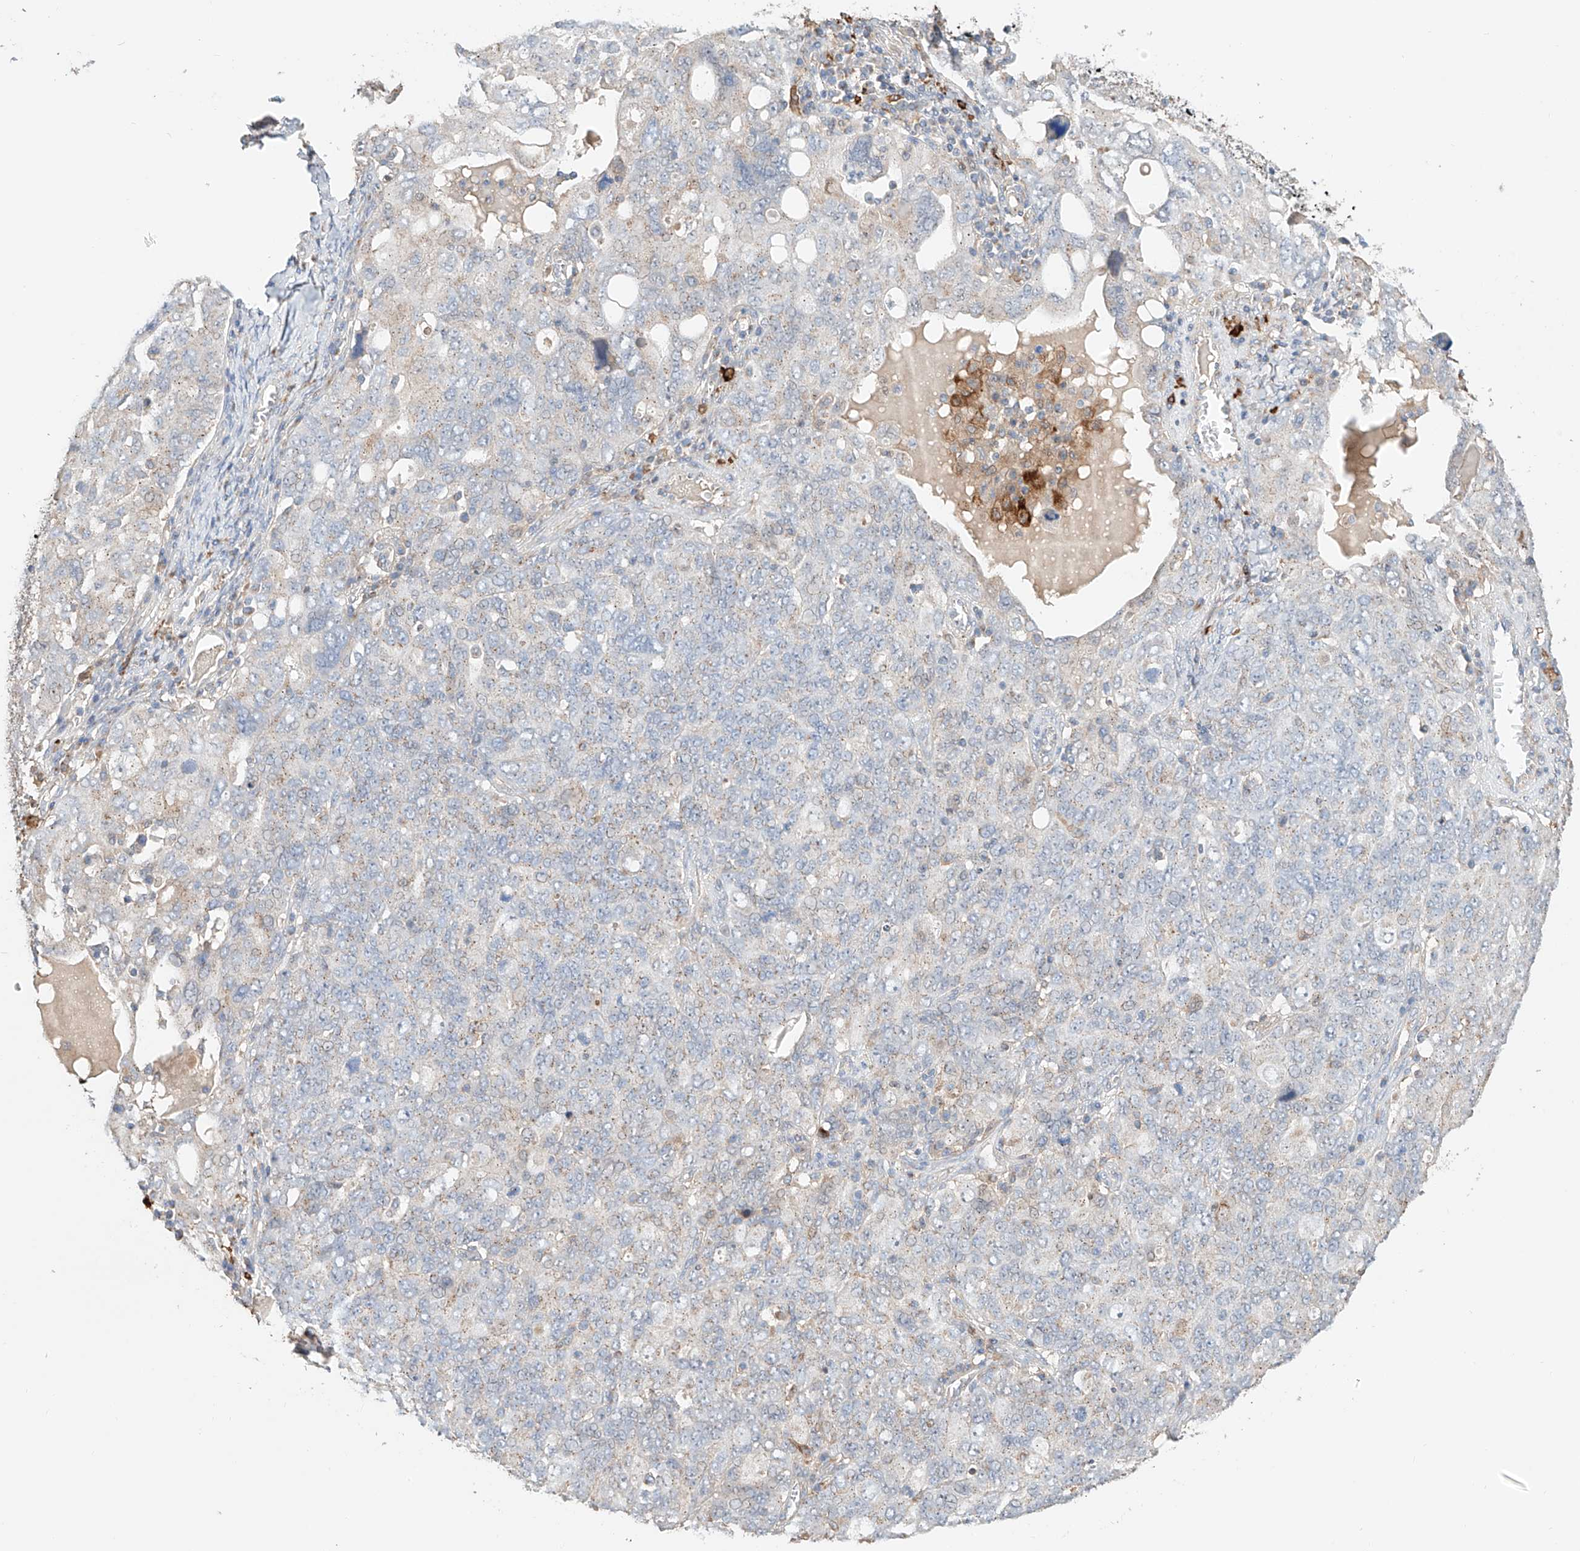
{"staining": {"intensity": "negative", "quantity": "none", "location": "none"}, "tissue": "ovarian cancer", "cell_type": "Tumor cells", "image_type": "cancer", "snomed": [{"axis": "morphology", "description": "Carcinoma, endometroid"}, {"axis": "topography", "description": "Ovary"}], "caption": "Protein analysis of ovarian cancer reveals no significant positivity in tumor cells.", "gene": "MOSPD1", "patient": {"sex": "female", "age": 62}}